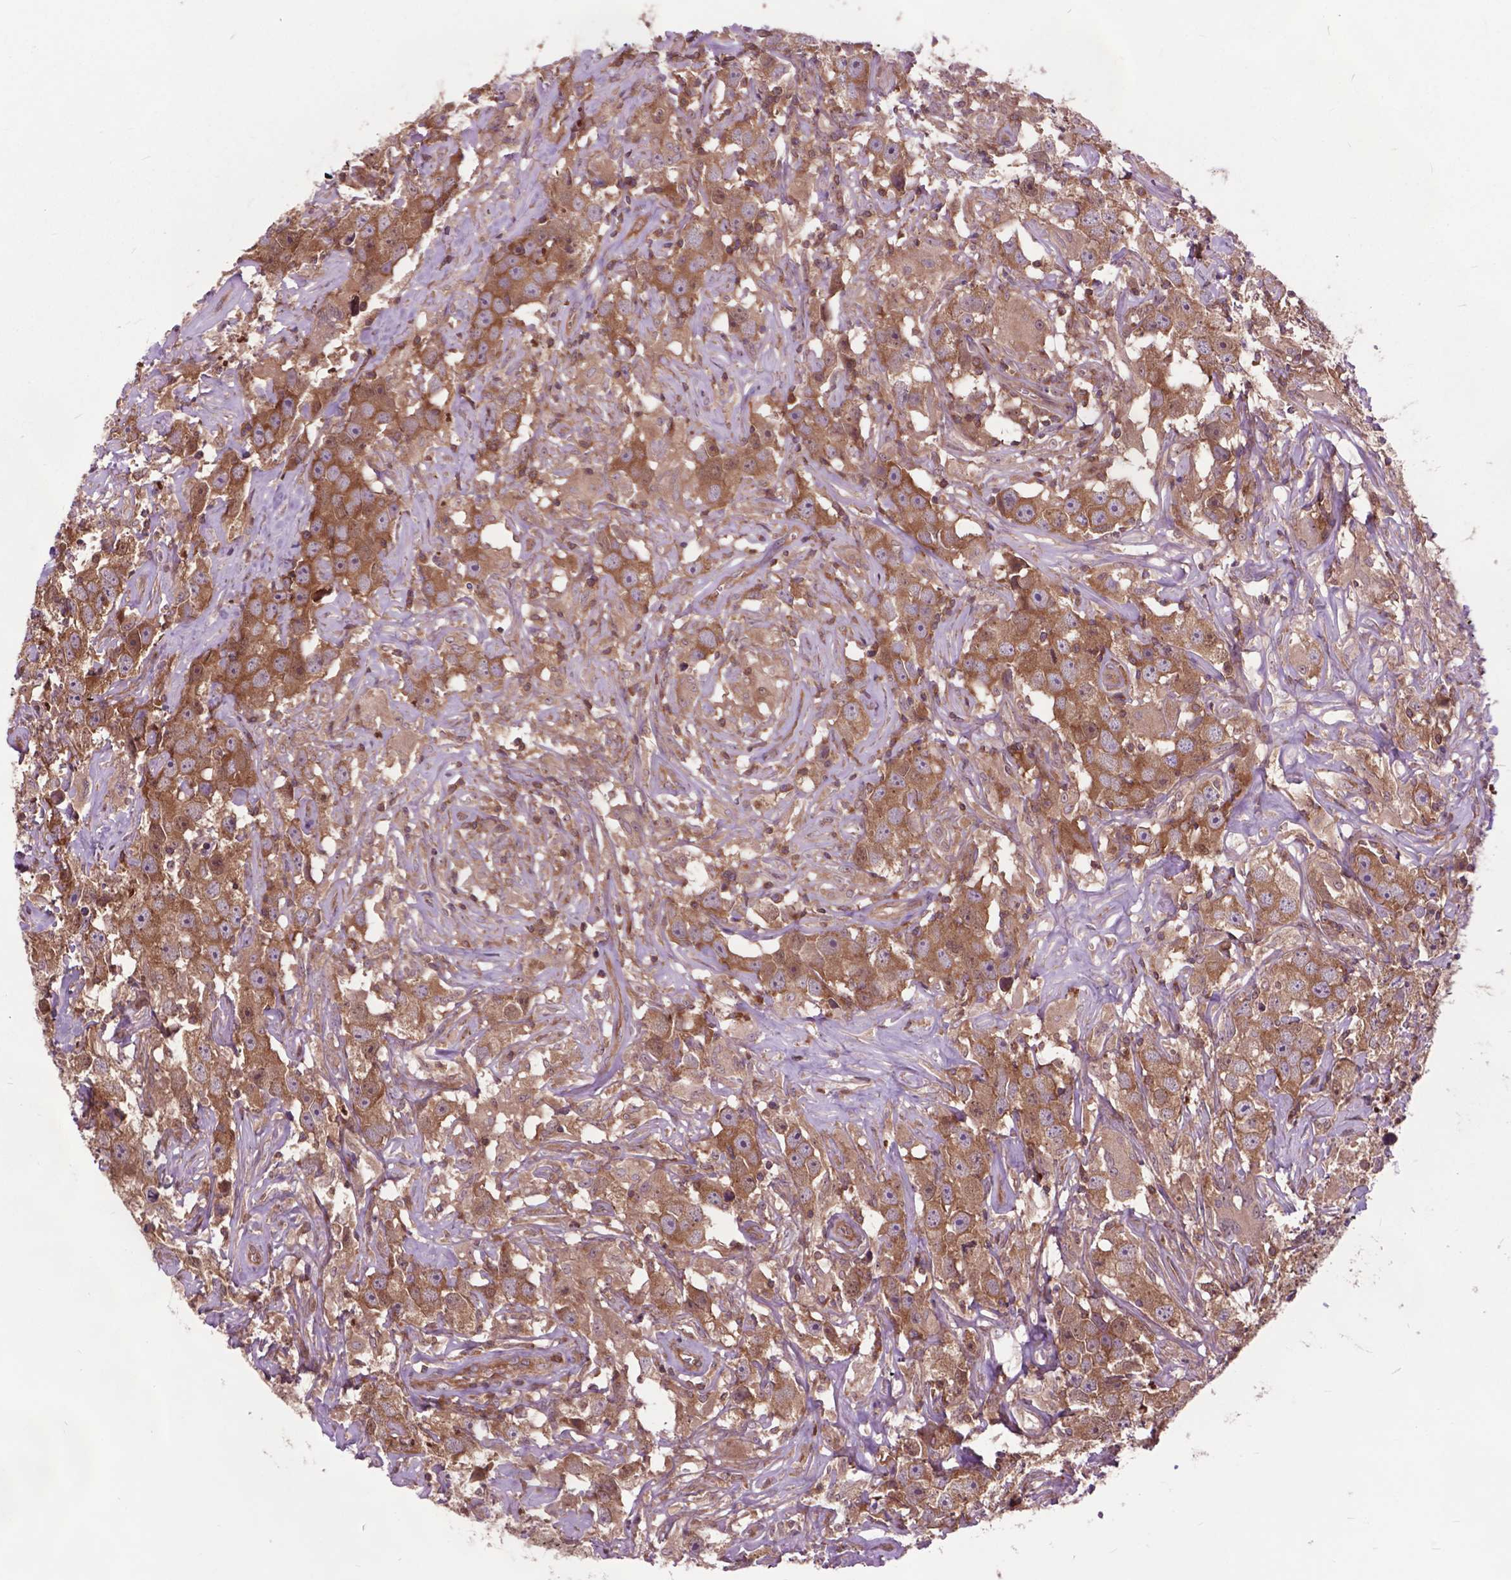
{"staining": {"intensity": "moderate", "quantity": ">75%", "location": "cytoplasmic/membranous"}, "tissue": "testis cancer", "cell_type": "Tumor cells", "image_type": "cancer", "snomed": [{"axis": "morphology", "description": "Seminoma, NOS"}, {"axis": "topography", "description": "Testis"}], "caption": "Immunohistochemistry (IHC) of human testis cancer (seminoma) demonstrates medium levels of moderate cytoplasmic/membranous expression in approximately >75% of tumor cells. Nuclei are stained in blue.", "gene": "ARAF", "patient": {"sex": "male", "age": 49}}